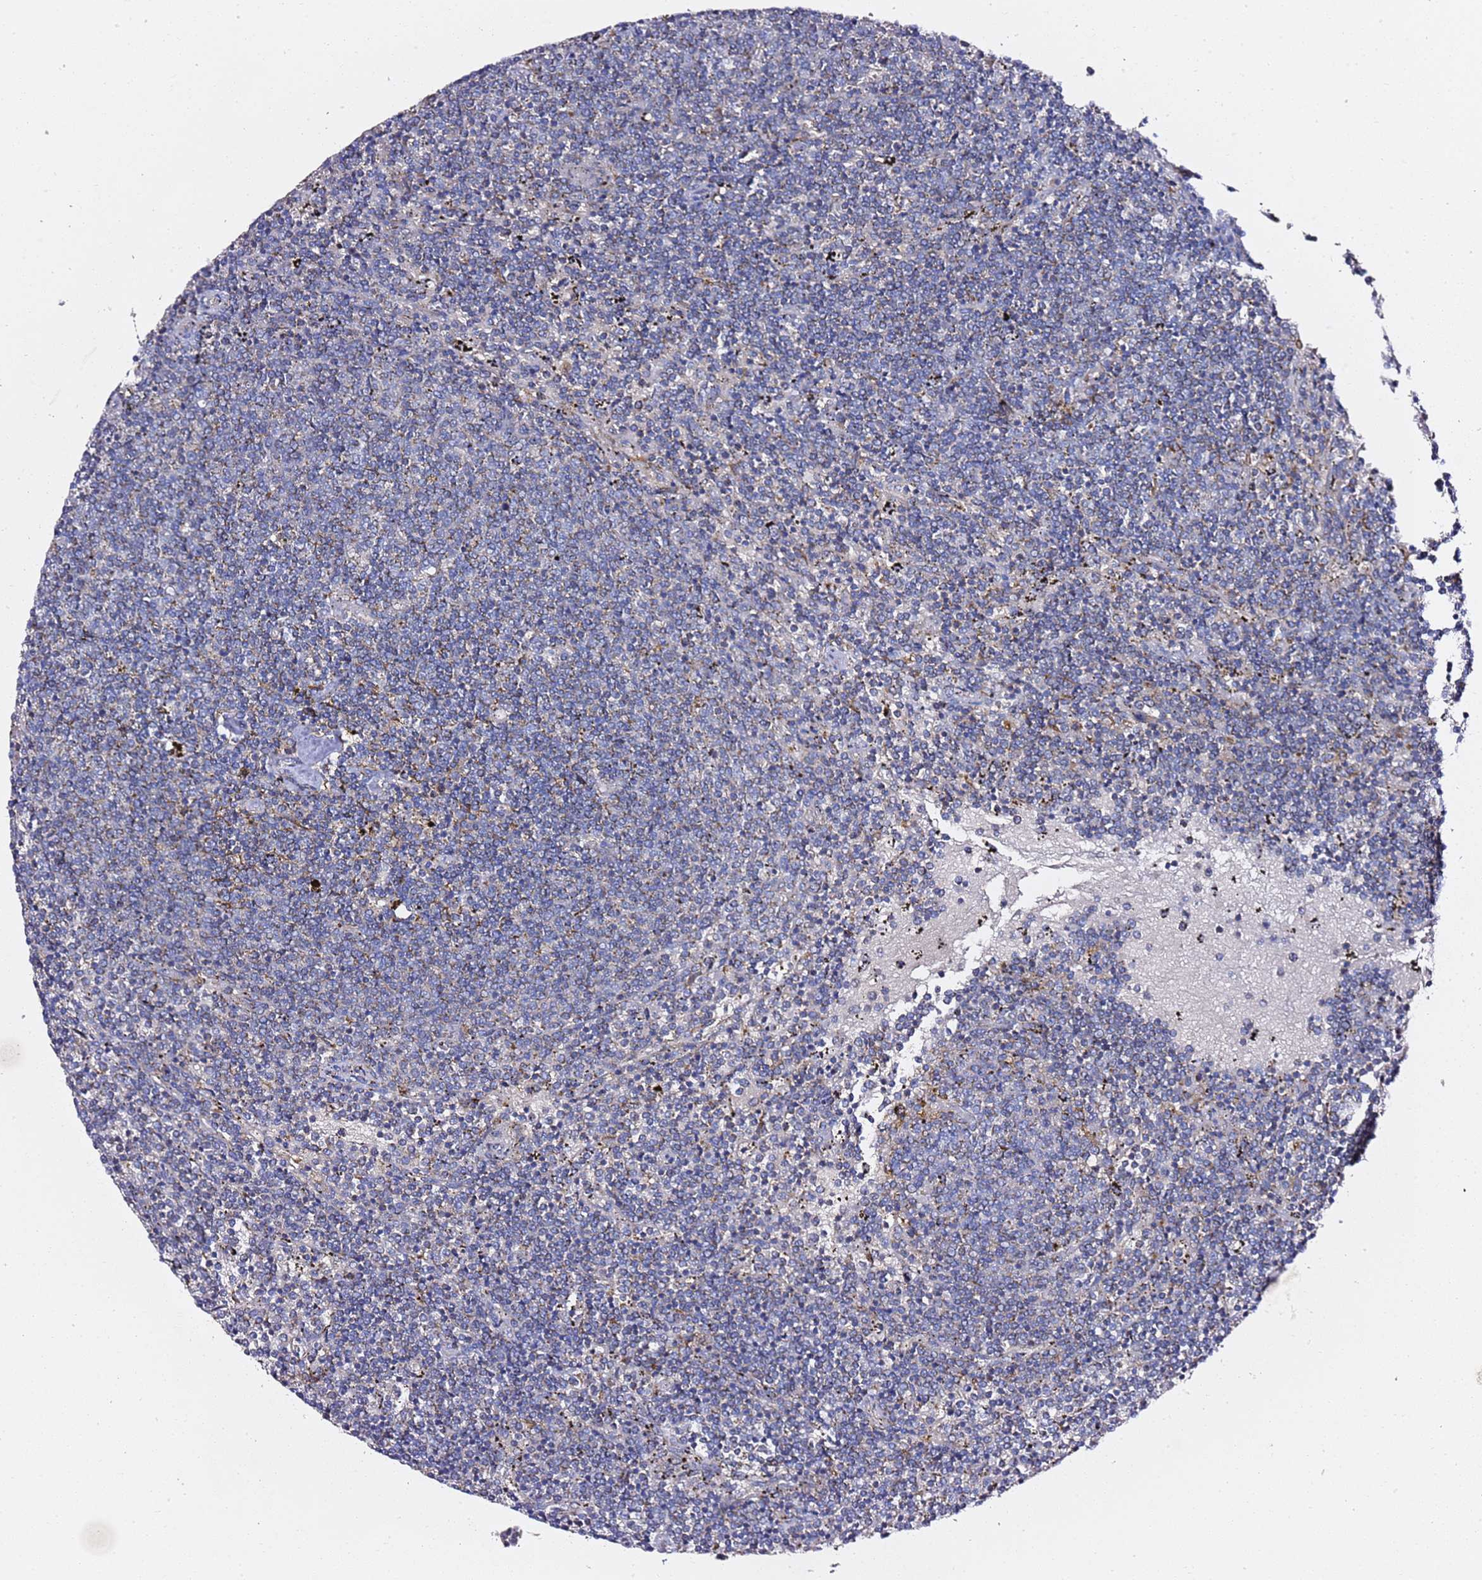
{"staining": {"intensity": "negative", "quantity": "none", "location": "none"}, "tissue": "lymphoma", "cell_type": "Tumor cells", "image_type": "cancer", "snomed": [{"axis": "morphology", "description": "Malignant lymphoma, non-Hodgkin's type, Low grade"}, {"axis": "topography", "description": "Spleen"}], "caption": "This is an IHC micrograph of low-grade malignant lymphoma, non-Hodgkin's type. There is no expression in tumor cells.", "gene": "C19orf12", "patient": {"sex": "female", "age": 50}}